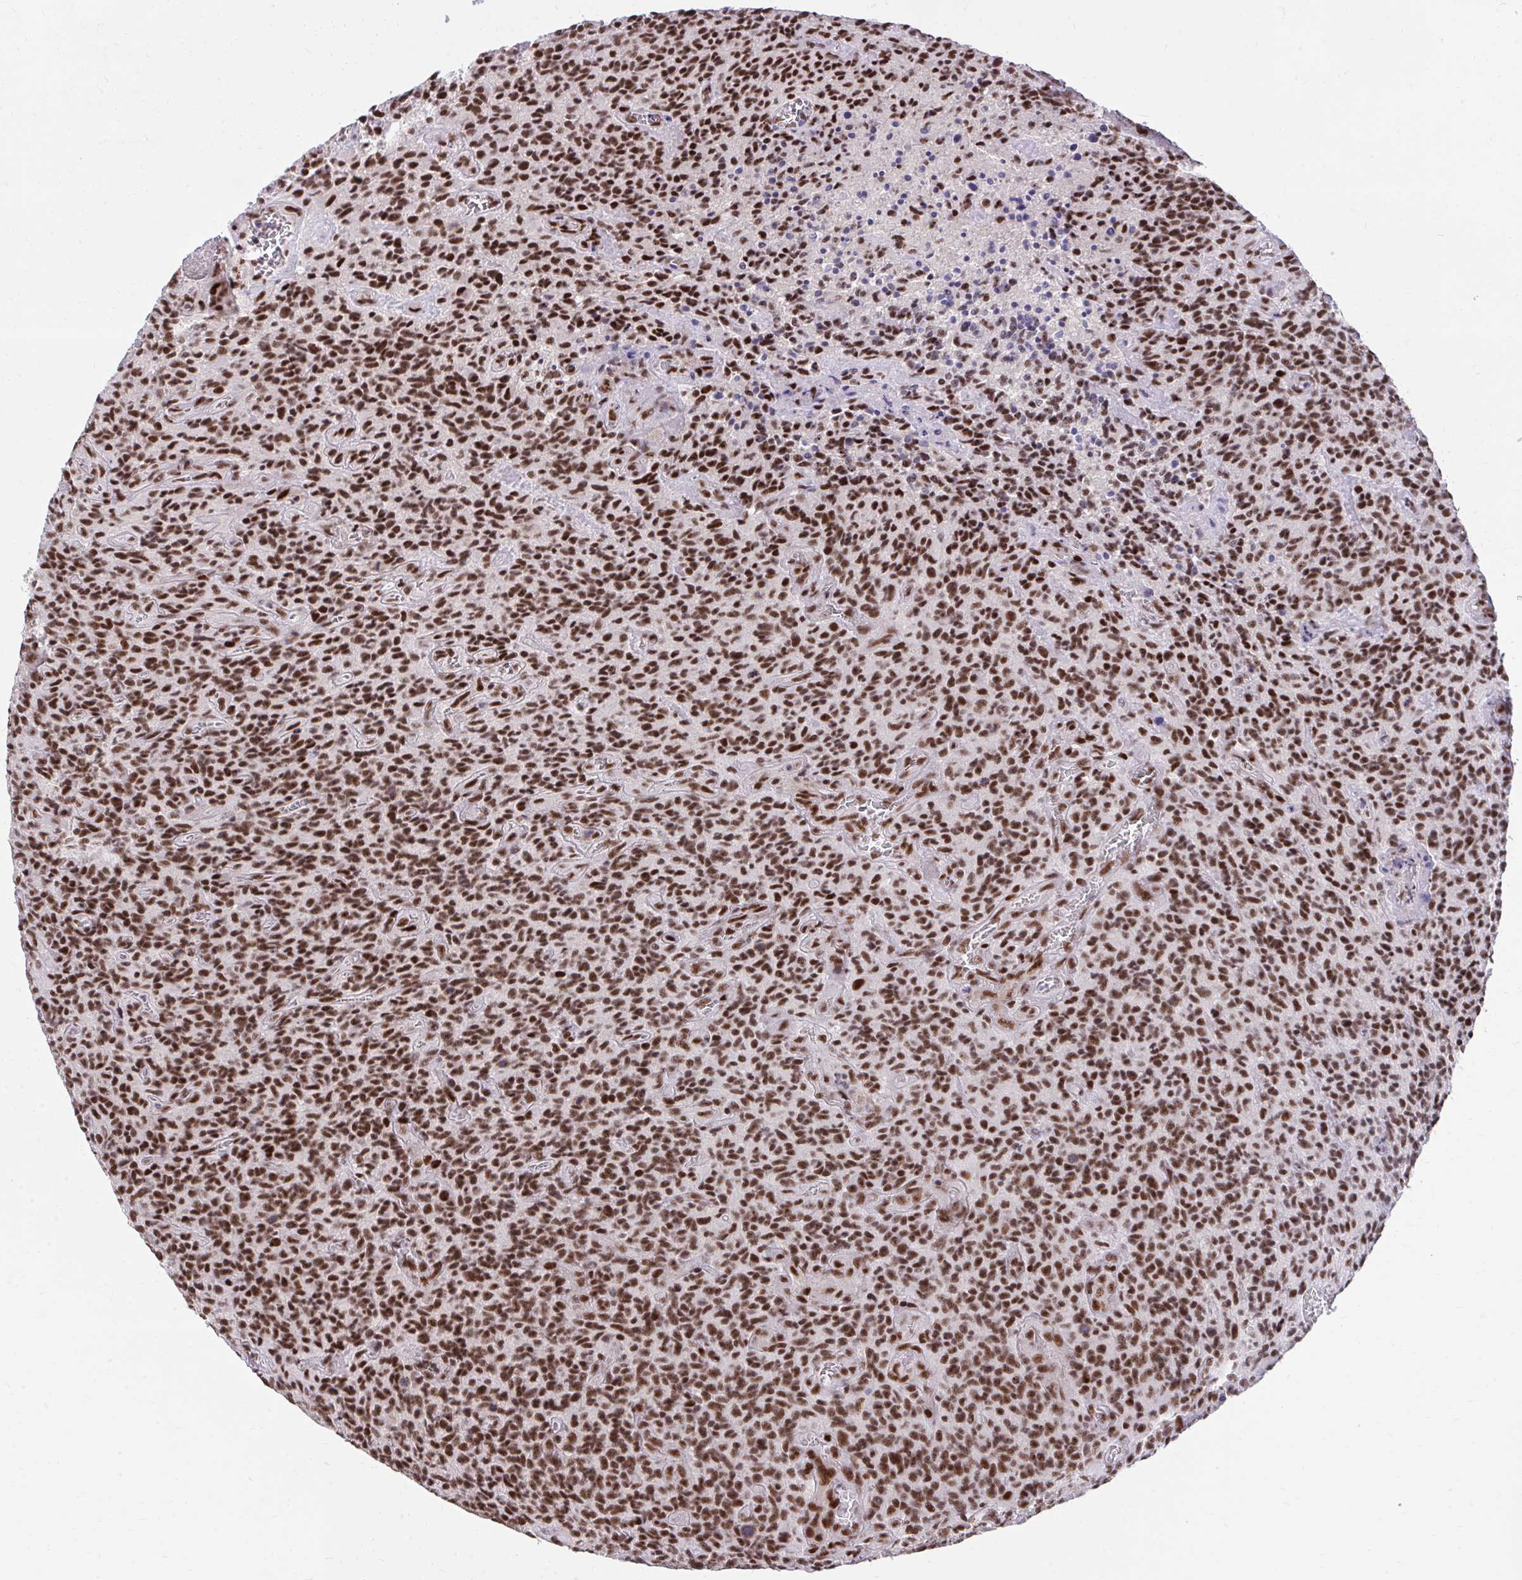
{"staining": {"intensity": "strong", "quantity": ">75%", "location": "nuclear"}, "tissue": "glioma", "cell_type": "Tumor cells", "image_type": "cancer", "snomed": [{"axis": "morphology", "description": "Glioma, malignant, High grade"}, {"axis": "topography", "description": "Brain"}], "caption": "Tumor cells show high levels of strong nuclear positivity in about >75% of cells in human malignant glioma (high-grade).", "gene": "SYNE4", "patient": {"sex": "male", "age": 76}}